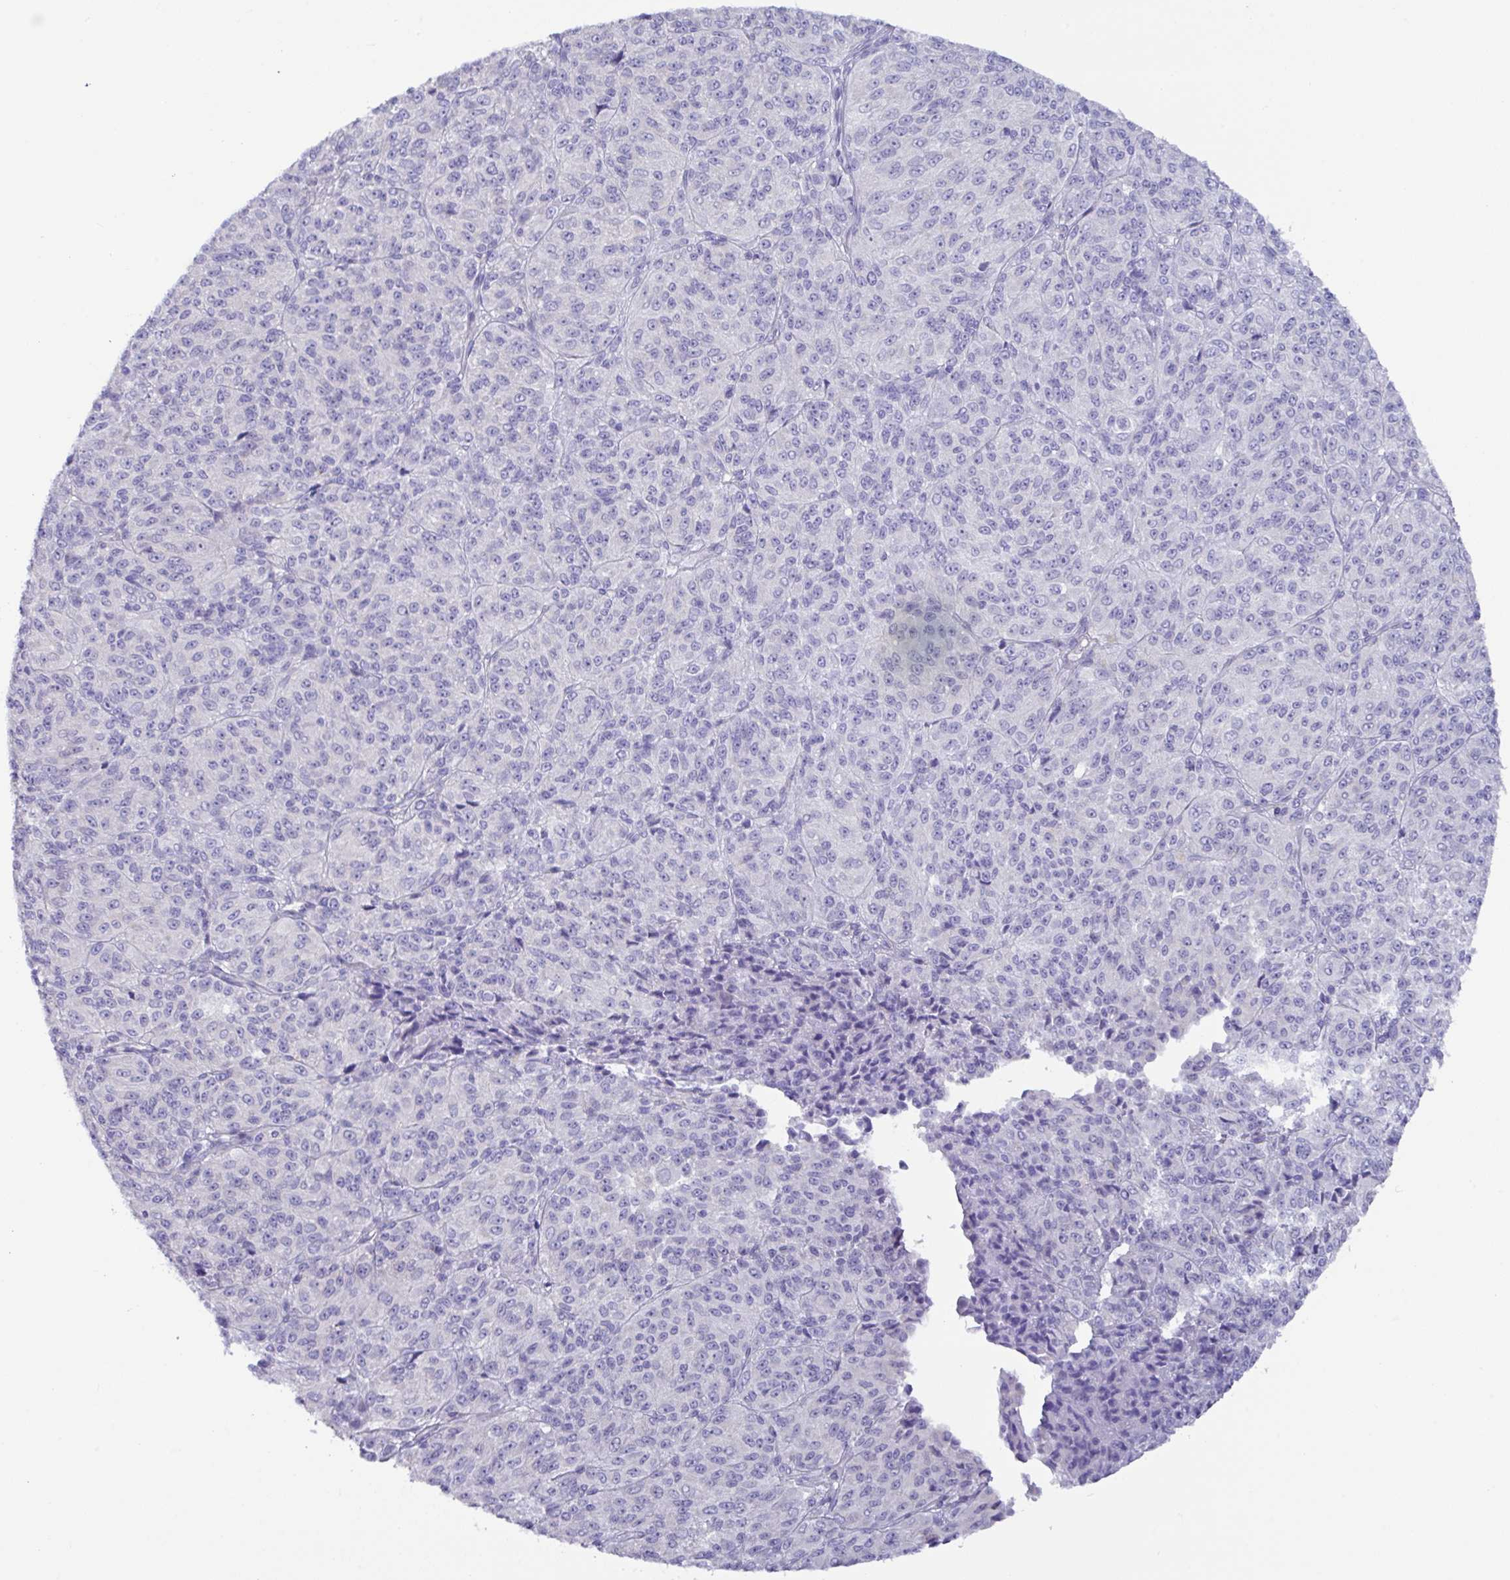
{"staining": {"intensity": "negative", "quantity": "none", "location": "none"}, "tissue": "melanoma", "cell_type": "Tumor cells", "image_type": "cancer", "snomed": [{"axis": "morphology", "description": "Malignant melanoma, Metastatic site"}, {"axis": "topography", "description": "Brain"}], "caption": "An image of human malignant melanoma (metastatic site) is negative for staining in tumor cells.", "gene": "MED11", "patient": {"sex": "female", "age": 56}}